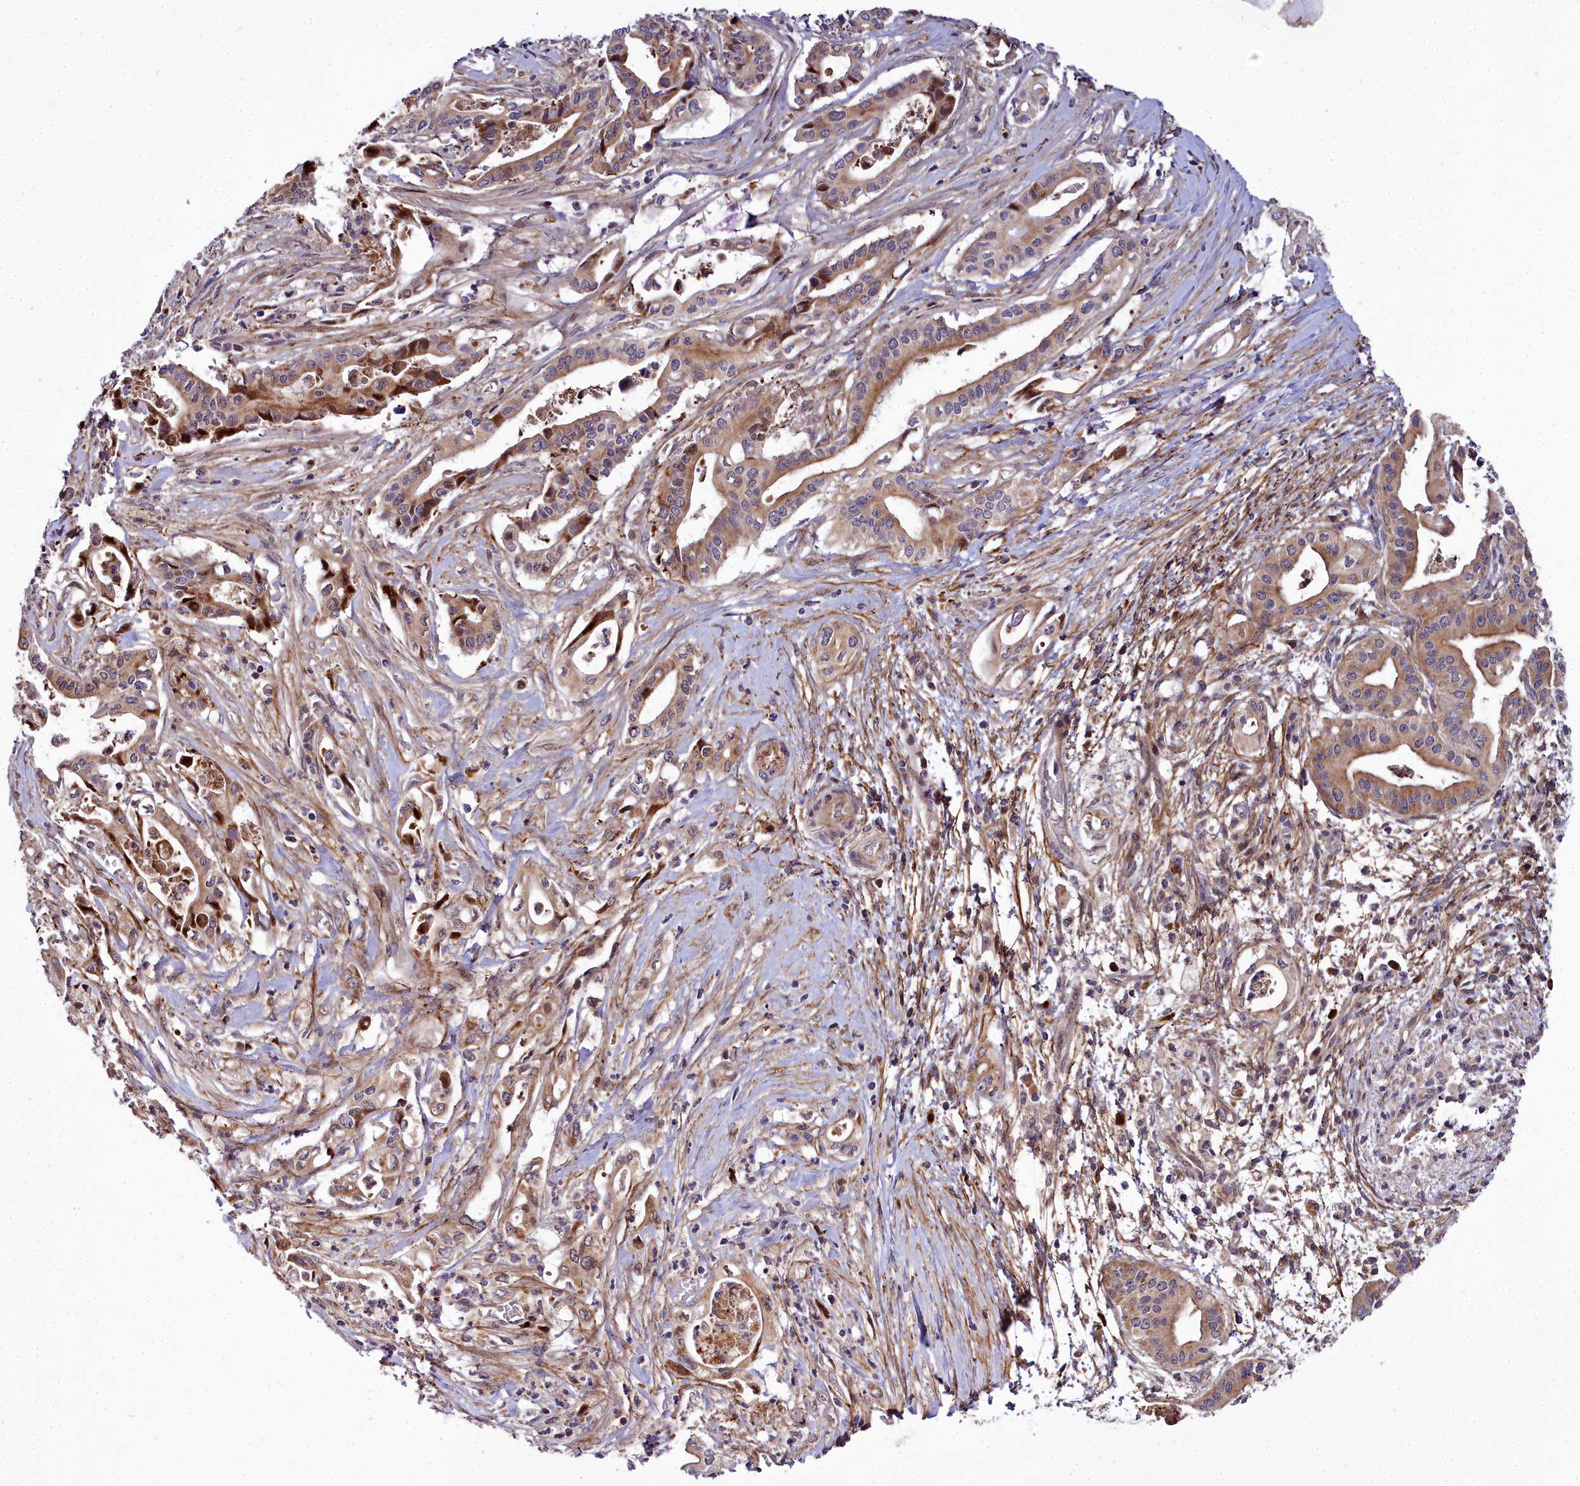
{"staining": {"intensity": "moderate", "quantity": ">75%", "location": "cytoplasmic/membranous"}, "tissue": "pancreatic cancer", "cell_type": "Tumor cells", "image_type": "cancer", "snomed": [{"axis": "morphology", "description": "Adenocarcinoma, NOS"}, {"axis": "topography", "description": "Pancreas"}], "caption": "High-magnification brightfield microscopy of adenocarcinoma (pancreatic) stained with DAB (brown) and counterstained with hematoxylin (blue). tumor cells exhibit moderate cytoplasmic/membranous positivity is present in approximately>75% of cells. (Stains: DAB (3,3'-diaminobenzidine) in brown, nuclei in blue, Microscopy: brightfield microscopy at high magnification).", "gene": "MRPS11", "patient": {"sex": "female", "age": 77}}